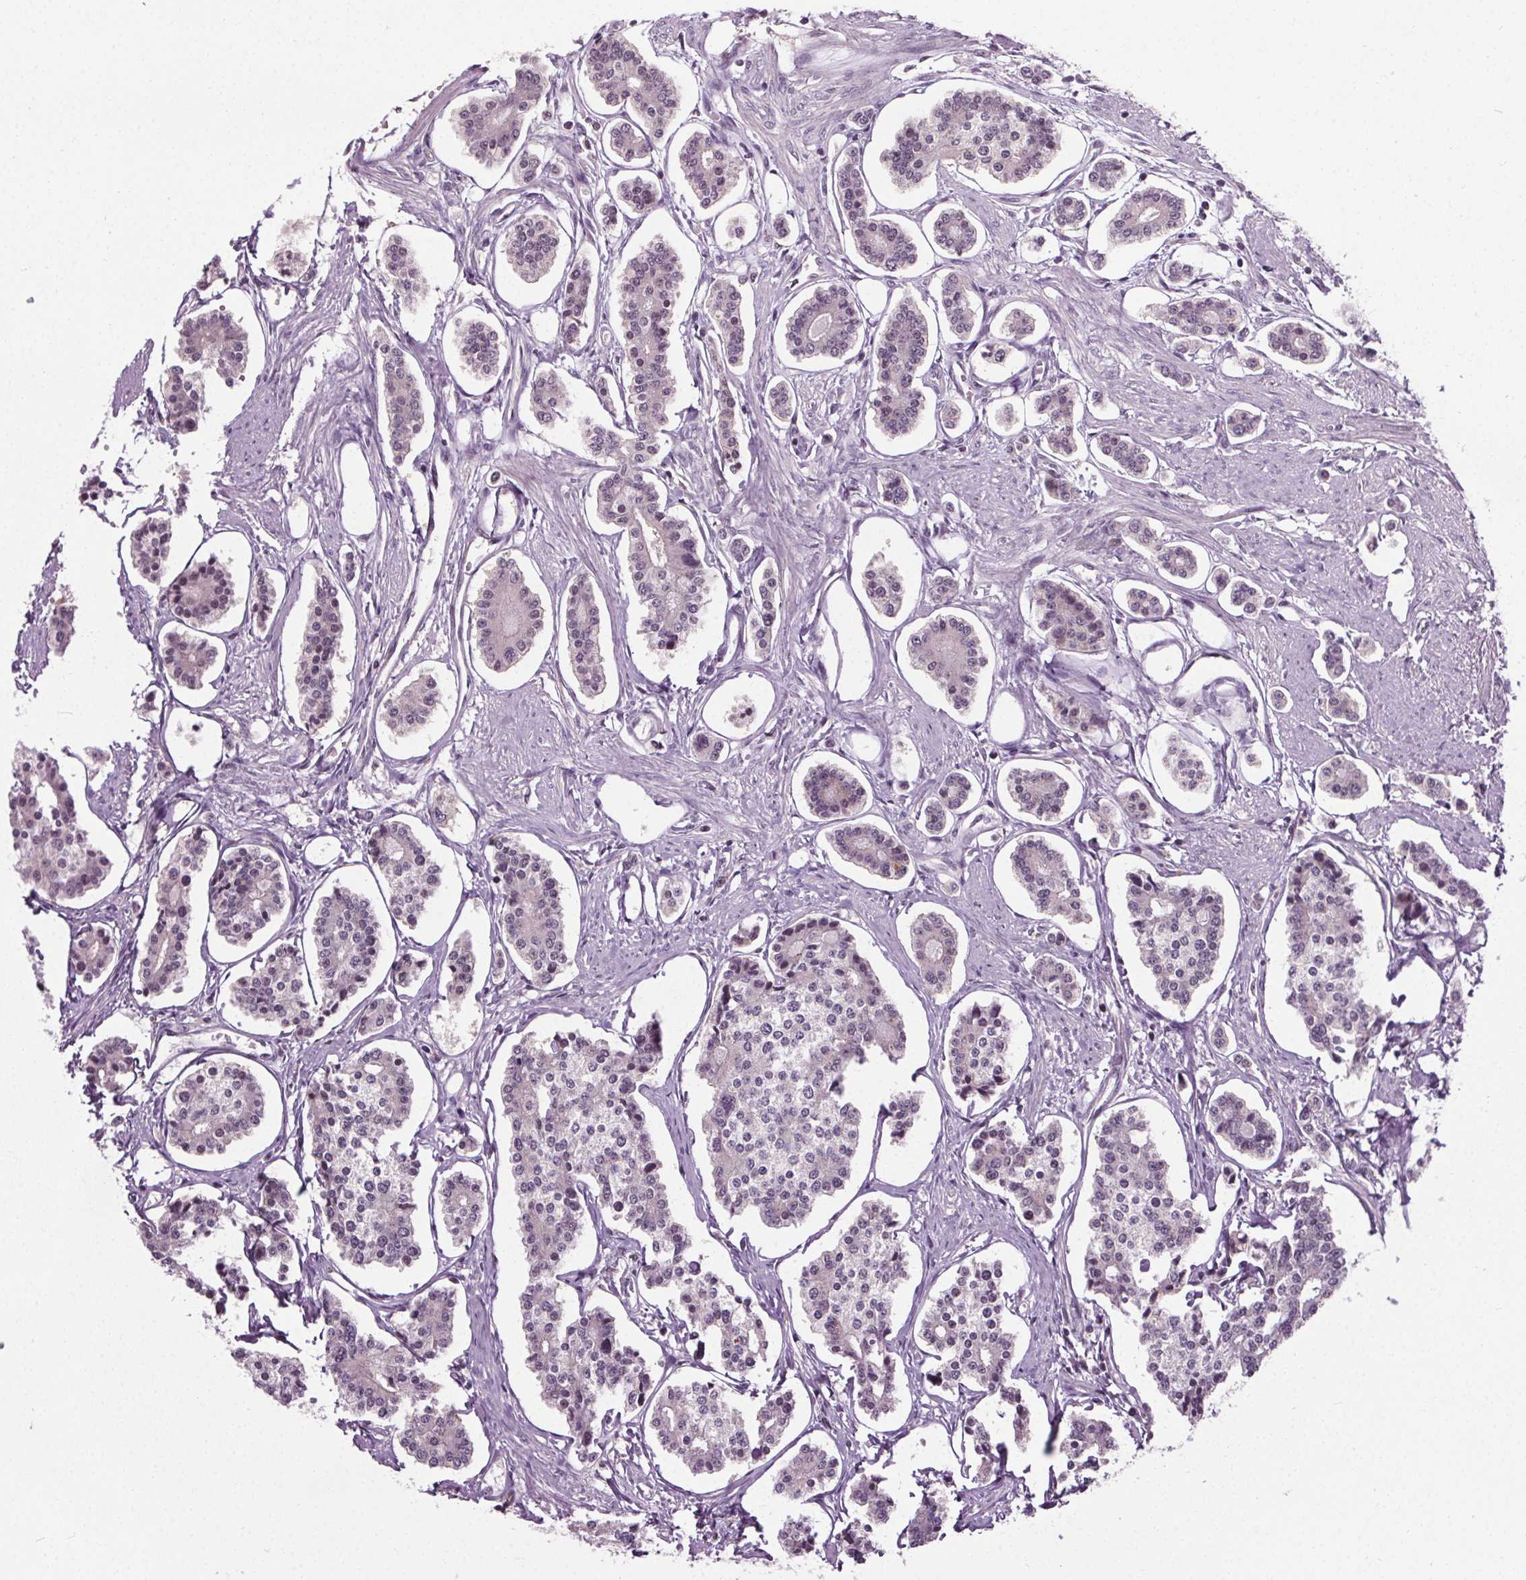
{"staining": {"intensity": "negative", "quantity": "none", "location": "none"}, "tissue": "carcinoid", "cell_type": "Tumor cells", "image_type": "cancer", "snomed": [{"axis": "morphology", "description": "Carcinoid, malignant, NOS"}, {"axis": "topography", "description": "Small intestine"}], "caption": "The immunohistochemistry (IHC) image has no significant staining in tumor cells of carcinoid tissue.", "gene": "MED6", "patient": {"sex": "female", "age": 65}}